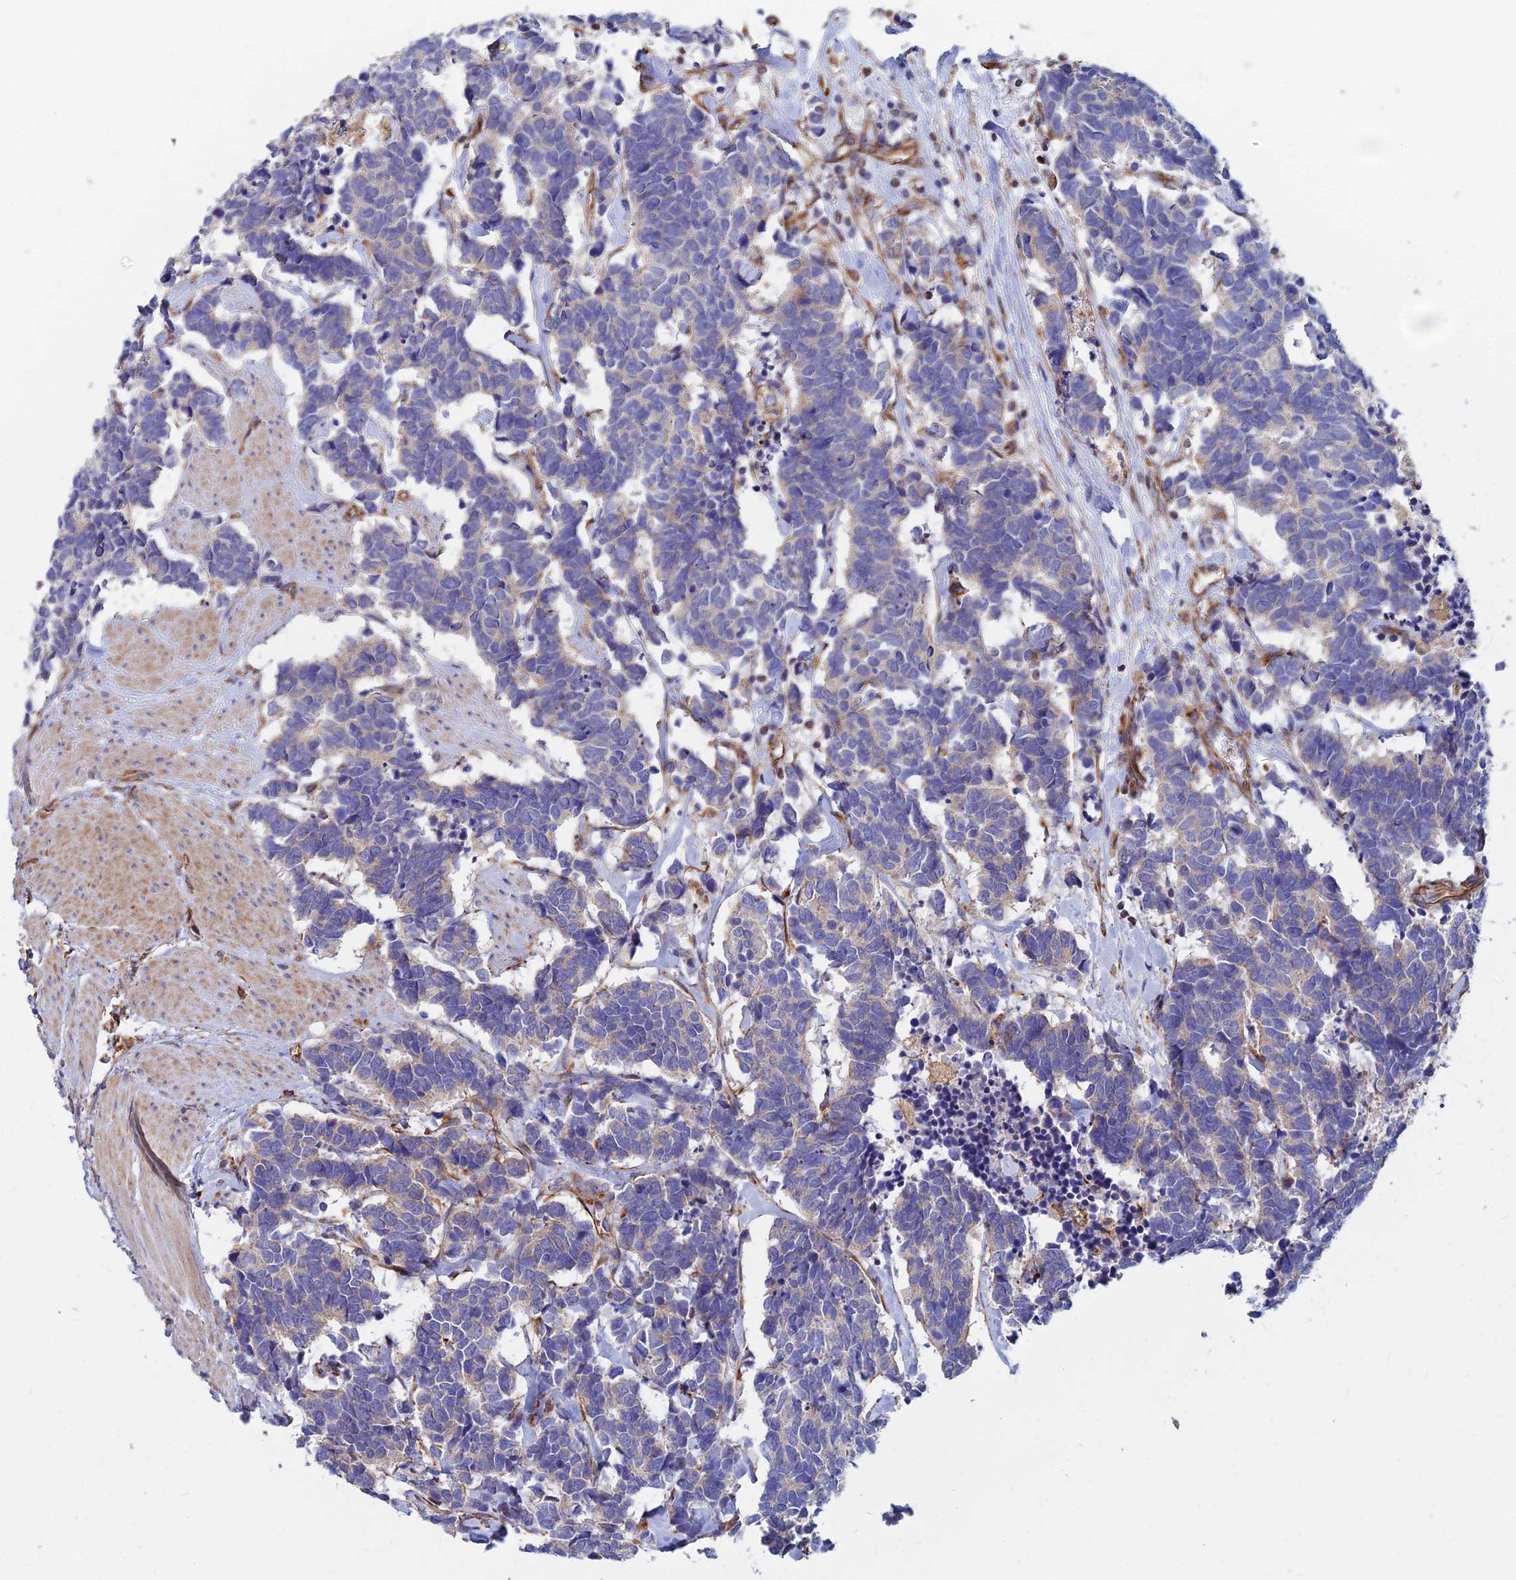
{"staining": {"intensity": "weak", "quantity": "25%-75%", "location": "cytoplasmic/membranous"}, "tissue": "carcinoid", "cell_type": "Tumor cells", "image_type": "cancer", "snomed": [{"axis": "morphology", "description": "Carcinoma, NOS"}, {"axis": "morphology", "description": "Carcinoid, malignant, NOS"}, {"axis": "topography", "description": "Urinary bladder"}], "caption": "A brown stain highlights weak cytoplasmic/membranous staining of a protein in human carcinoid tumor cells.", "gene": "CDK18", "patient": {"sex": "male", "age": 57}}